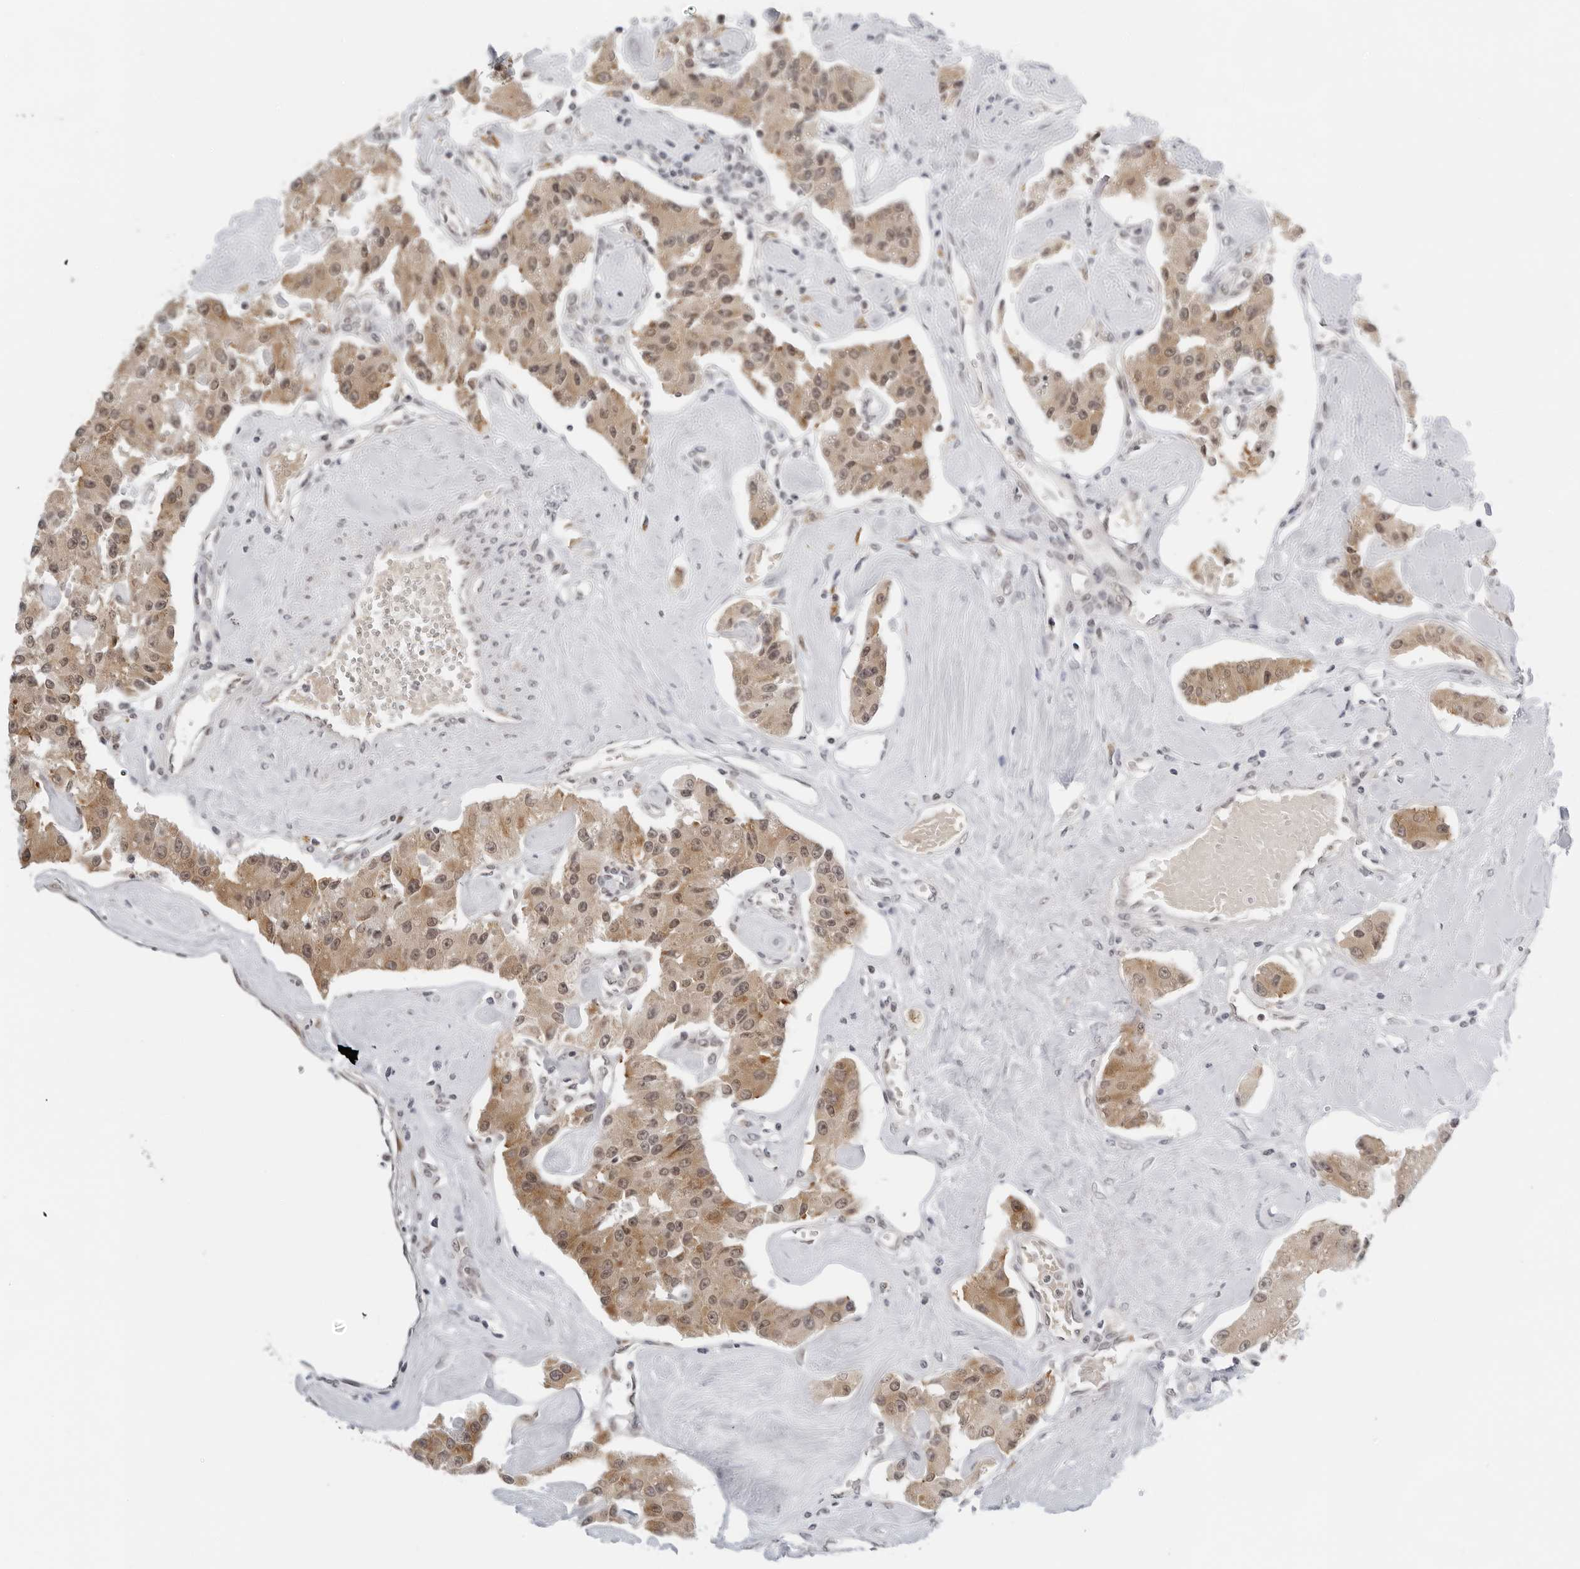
{"staining": {"intensity": "moderate", "quantity": ">75%", "location": "cytoplasmic/membranous,nuclear"}, "tissue": "carcinoid", "cell_type": "Tumor cells", "image_type": "cancer", "snomed": [{"axis": "morphology", "description": "Carcinoid, malignant, NOS"}, {"axis": "topography", "description": "Pancreas"}], "caption": "Immunohistochemistry image of neoplastic tissue: human carcinoid (malignant) stained using immunohistochemistry demonstrates medium levels of moderate protein expression localized specifically in the cytoplasmic/membranous and nuclear of tumor cells, appearing as a cytoplasmic/membranous and nuclear brown color.", "gene": "TOX4", "patient": {"sex": "male", "age": 41}}